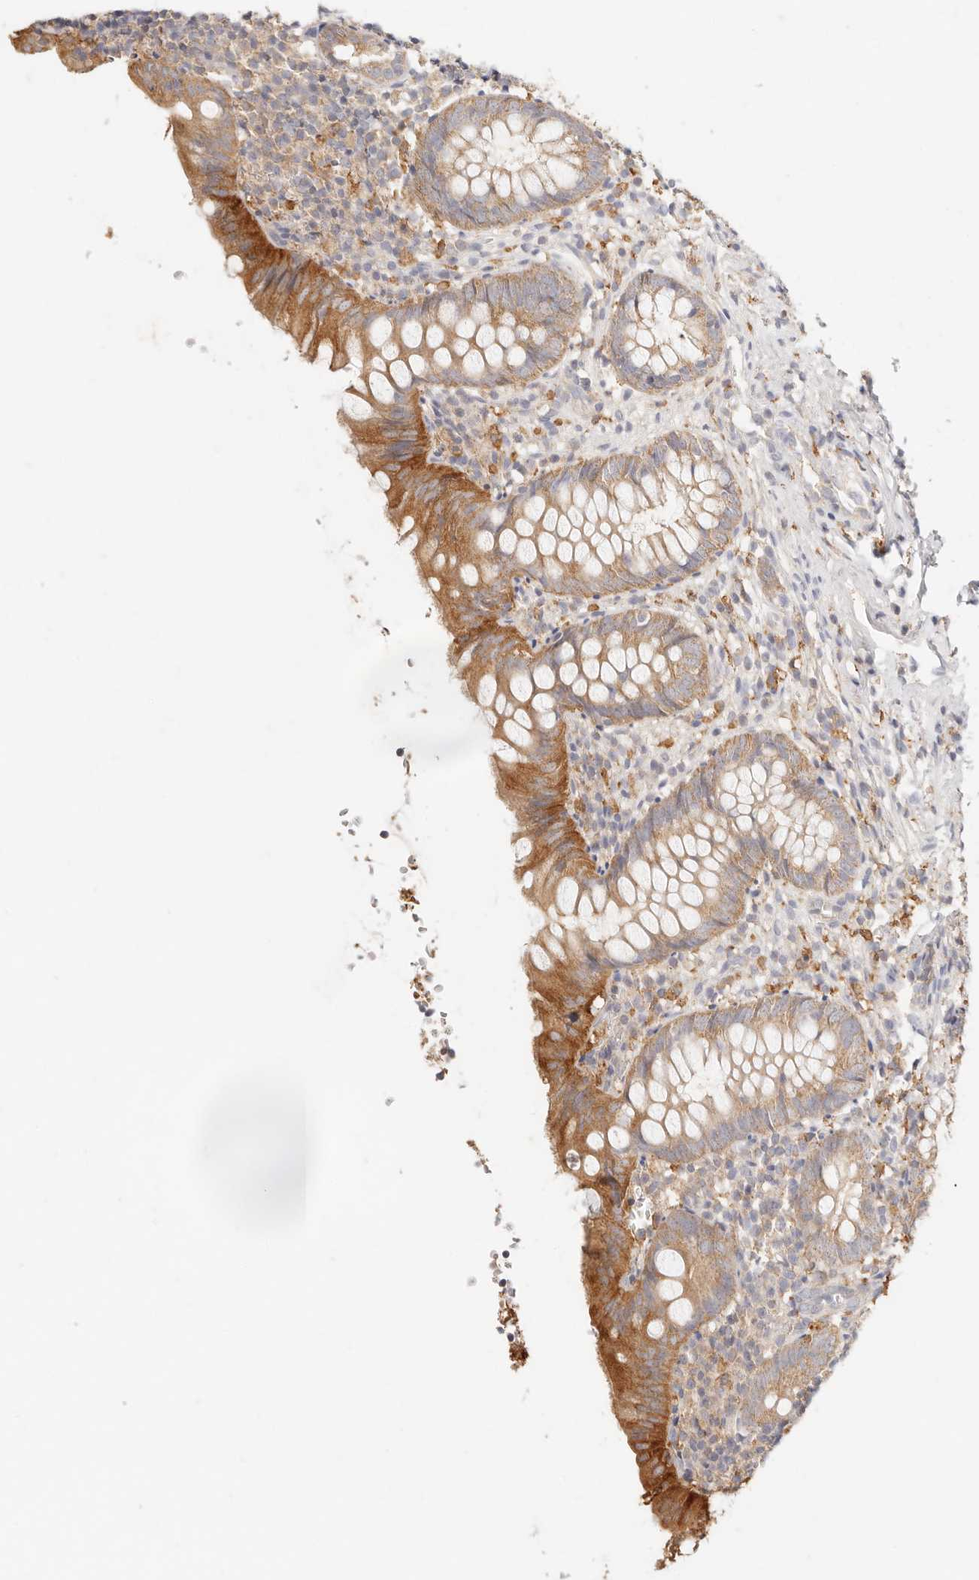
{"staining": {"intensity": "strong", "quantity": "25%-75%", "location": "cytoplasmic/membranous"}, "tissue": "appendix", "cell_type": "Glandular cells", "image_type": "normal", "snomed": [{"axis": "morphology", "description": "Normal tissue, NOS"}, {"axis": "topography", "description": "Appendix"}], "caption": "IHC of normal human appendix exhibits high levels of strong cytoplasmic/membranous positivity in approximately 25%-75% of glandular cells. The staining was performed using DAB (3,3'-diaminobenzidine), with brown indicating positive protein expression. Nuclei are stained blue with hematoxylin.", "gene": "HK2", "patient": {"sex": "male", "age": 8}}